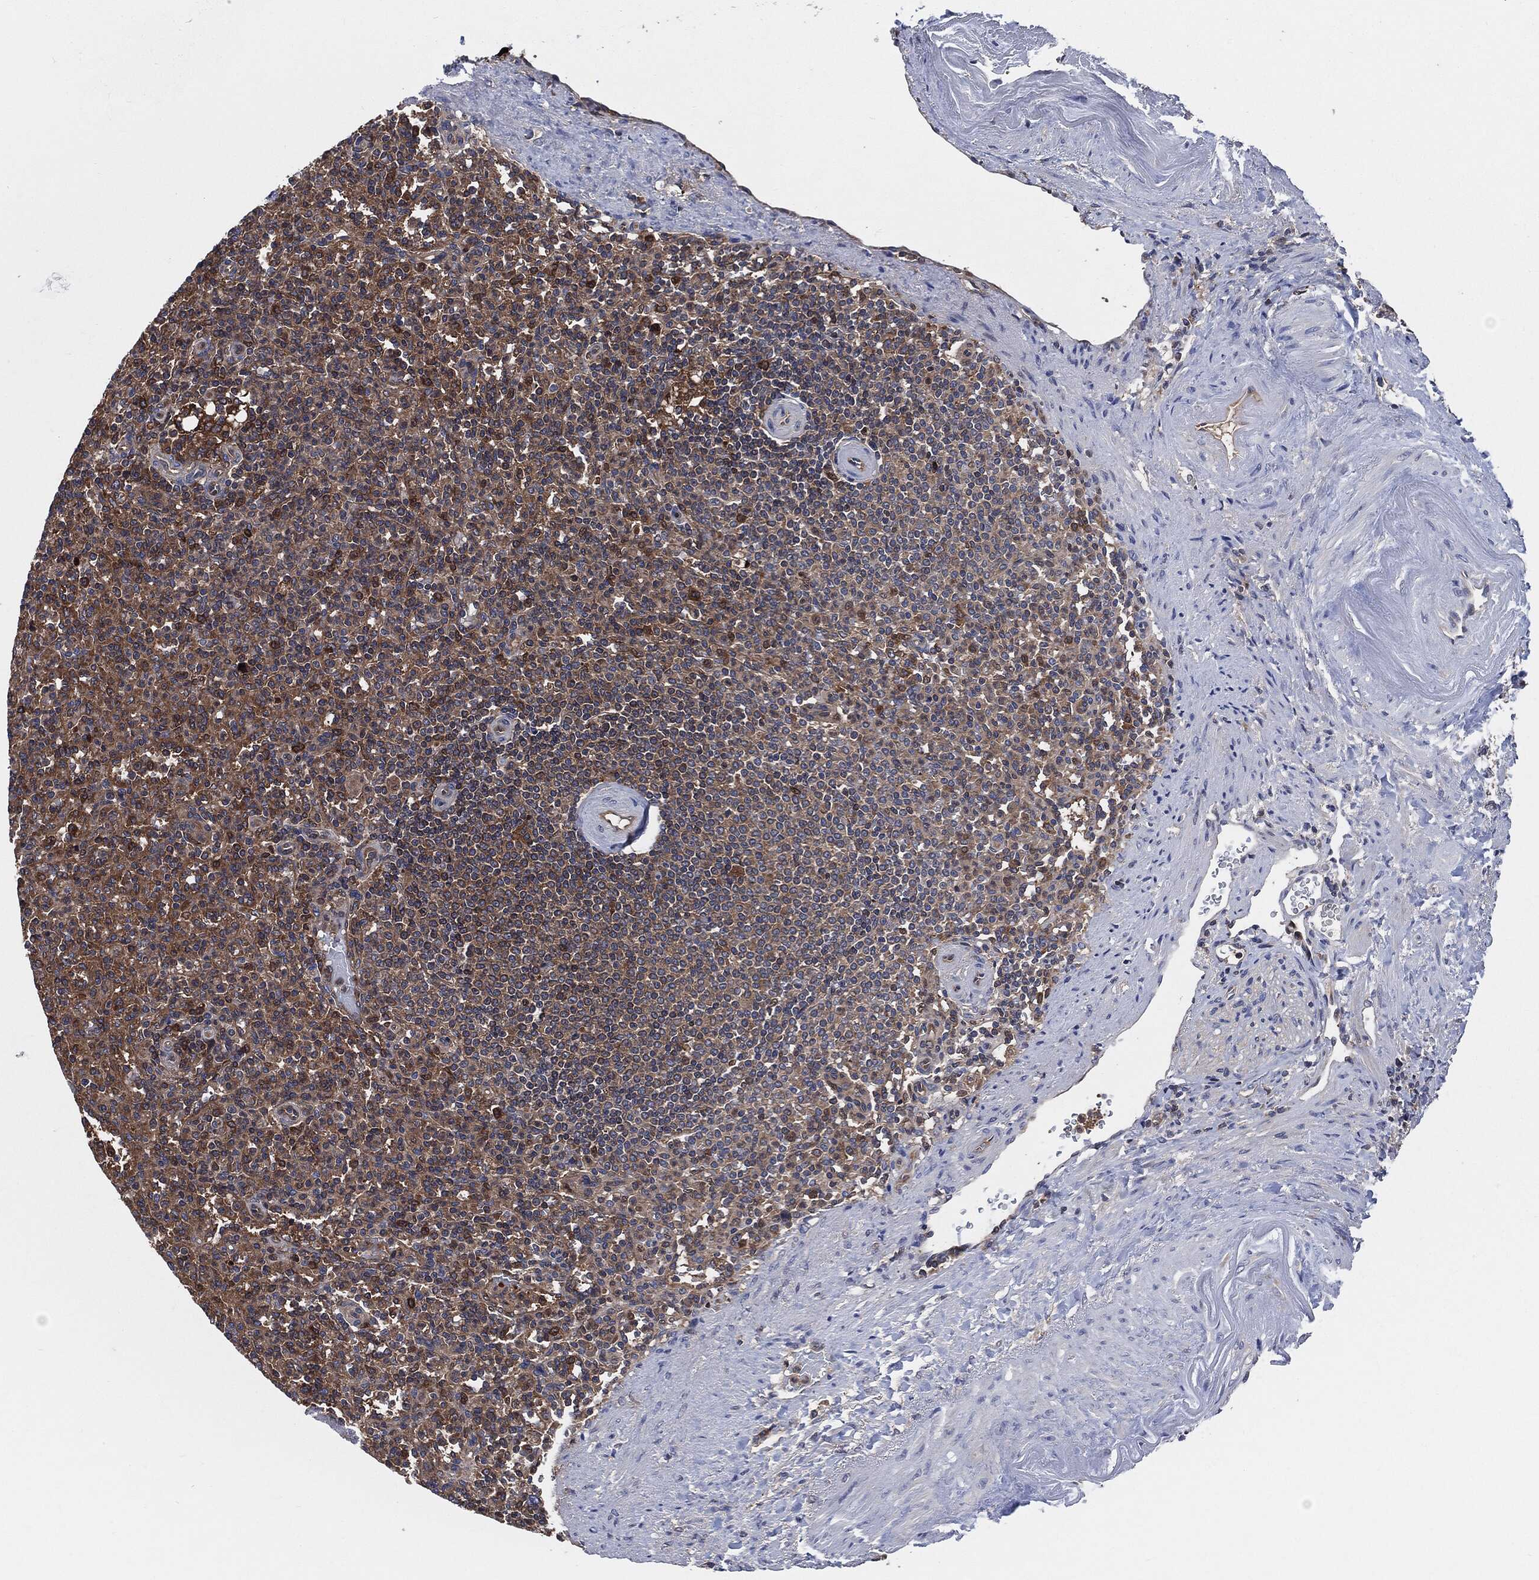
{"staining": {"intensity": "weak", "quantity": "25%-75%", "location": "cytoplasmic/membranous"}, "tissue": "spleen", "cell_type": "Cells in red pulp", "image_type": "normal", "snomed": [{"axis": "morphology", "description": "Normal tissue, NOS"}, {"axis": "topography", "description": "Spleen"}], "caption": "IHC histopathology image of normal human spleen stained for a protein (brown), which demonstrates low levels of weak cytoplasmic/membranous expression in about 25%-75% of cells in red pulp.", "gene": "XPNPEP1", "patient": {"sex": "female", "age": 74}}